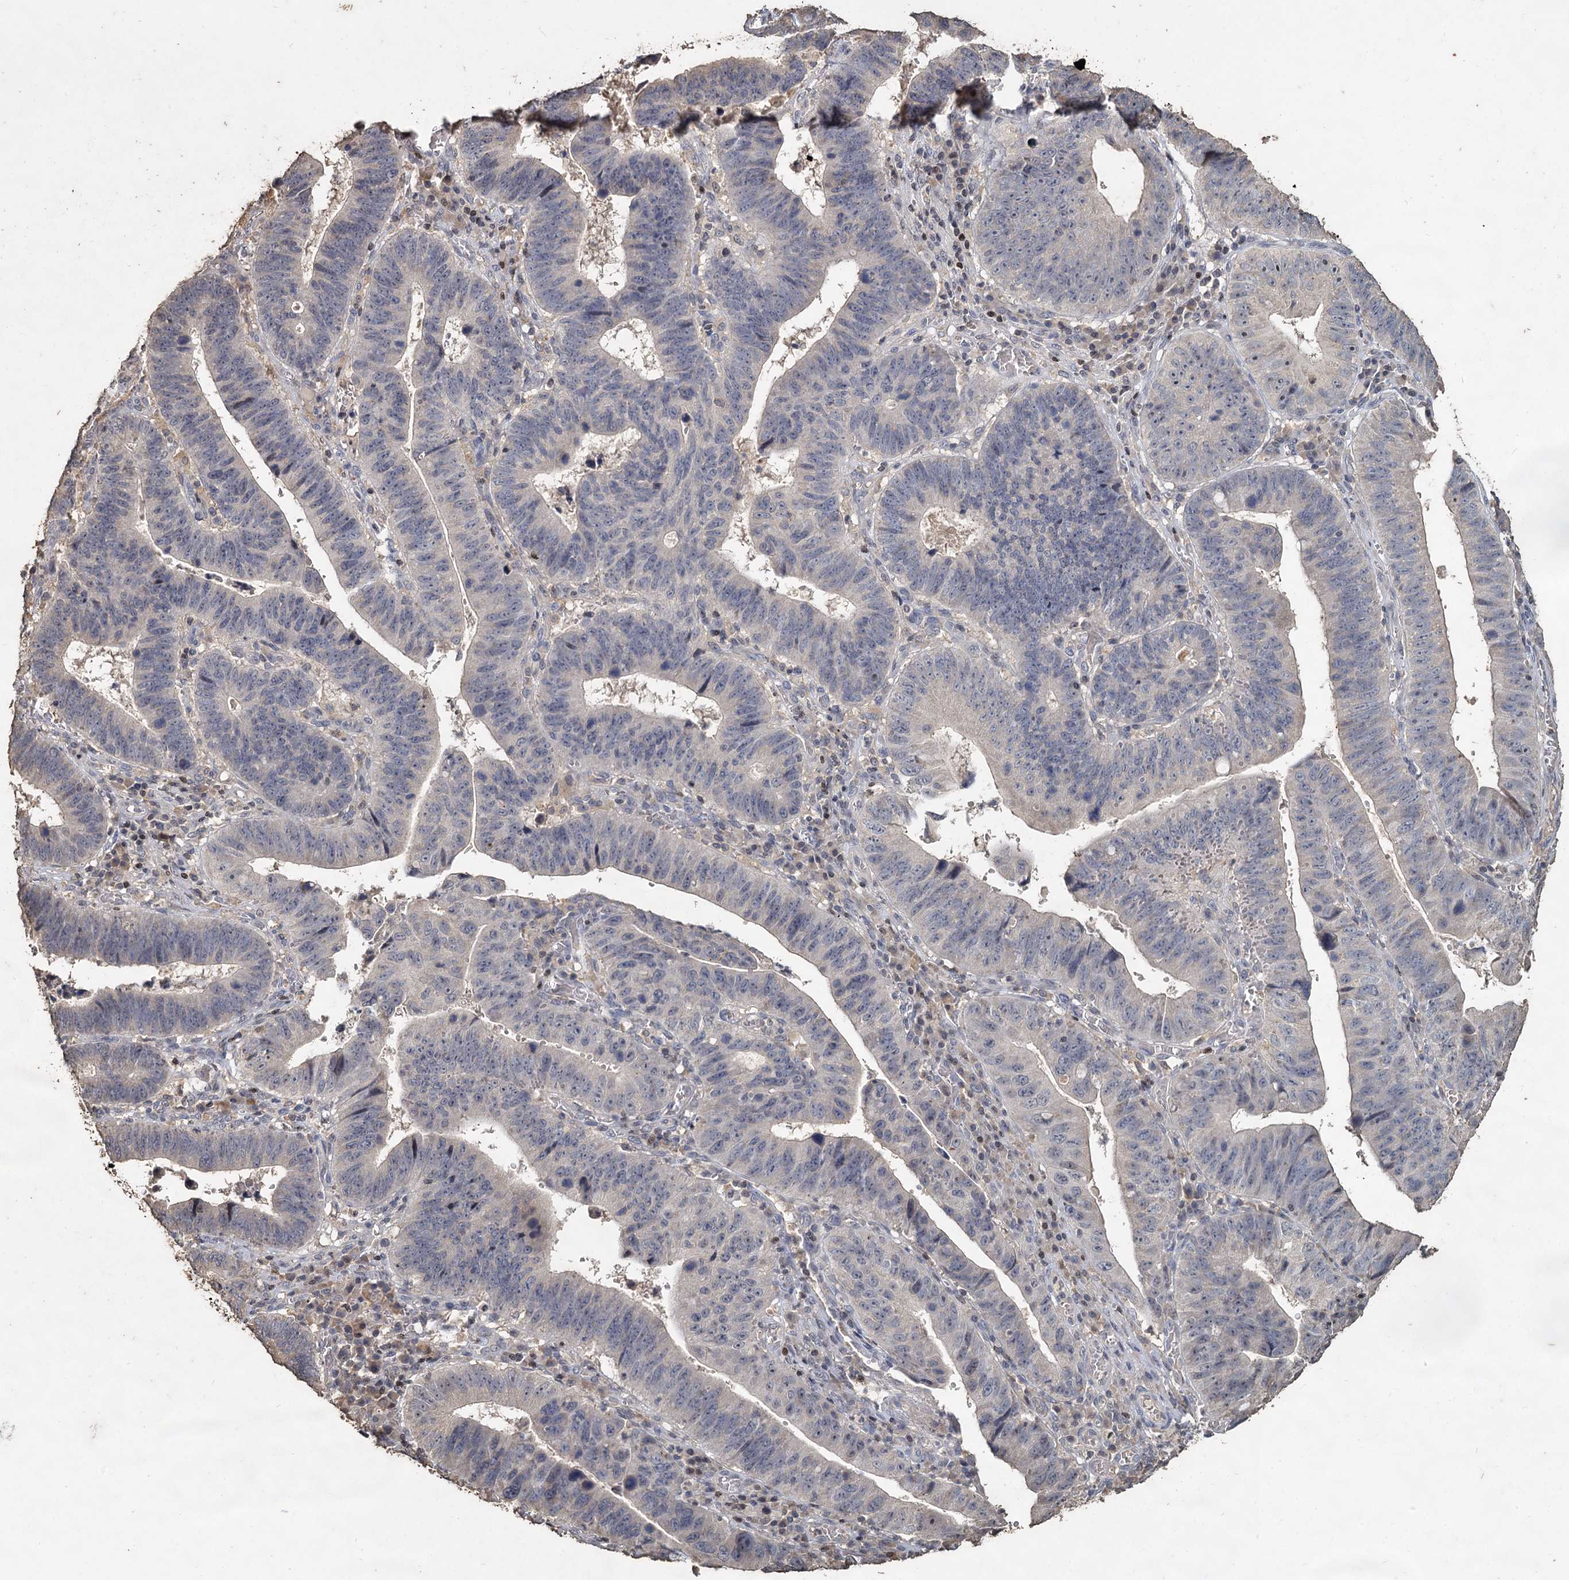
{"staining": {"intensity": "negative", "quantity": "none", "location": "none"}, "tissue": "stomach cancer", "cell_type": "Tumor cells", "image_type": "cancer", "snomed": [{"axis": "morphology", "description": "Adenocarcinoma, NOS"}, {"axis": "topography", "description": "Stomach"}], "caption": "Tumor cells show no significant staining in stomach cancer (adenocarcinoma). The staining is performed using DAB (3,3'-diaminobenzidine) brown chromogen with nuclei counter-stained in using hematoxylin.", "gene": "CCDC61", "patient": {"sex": "male", "age": 59}}